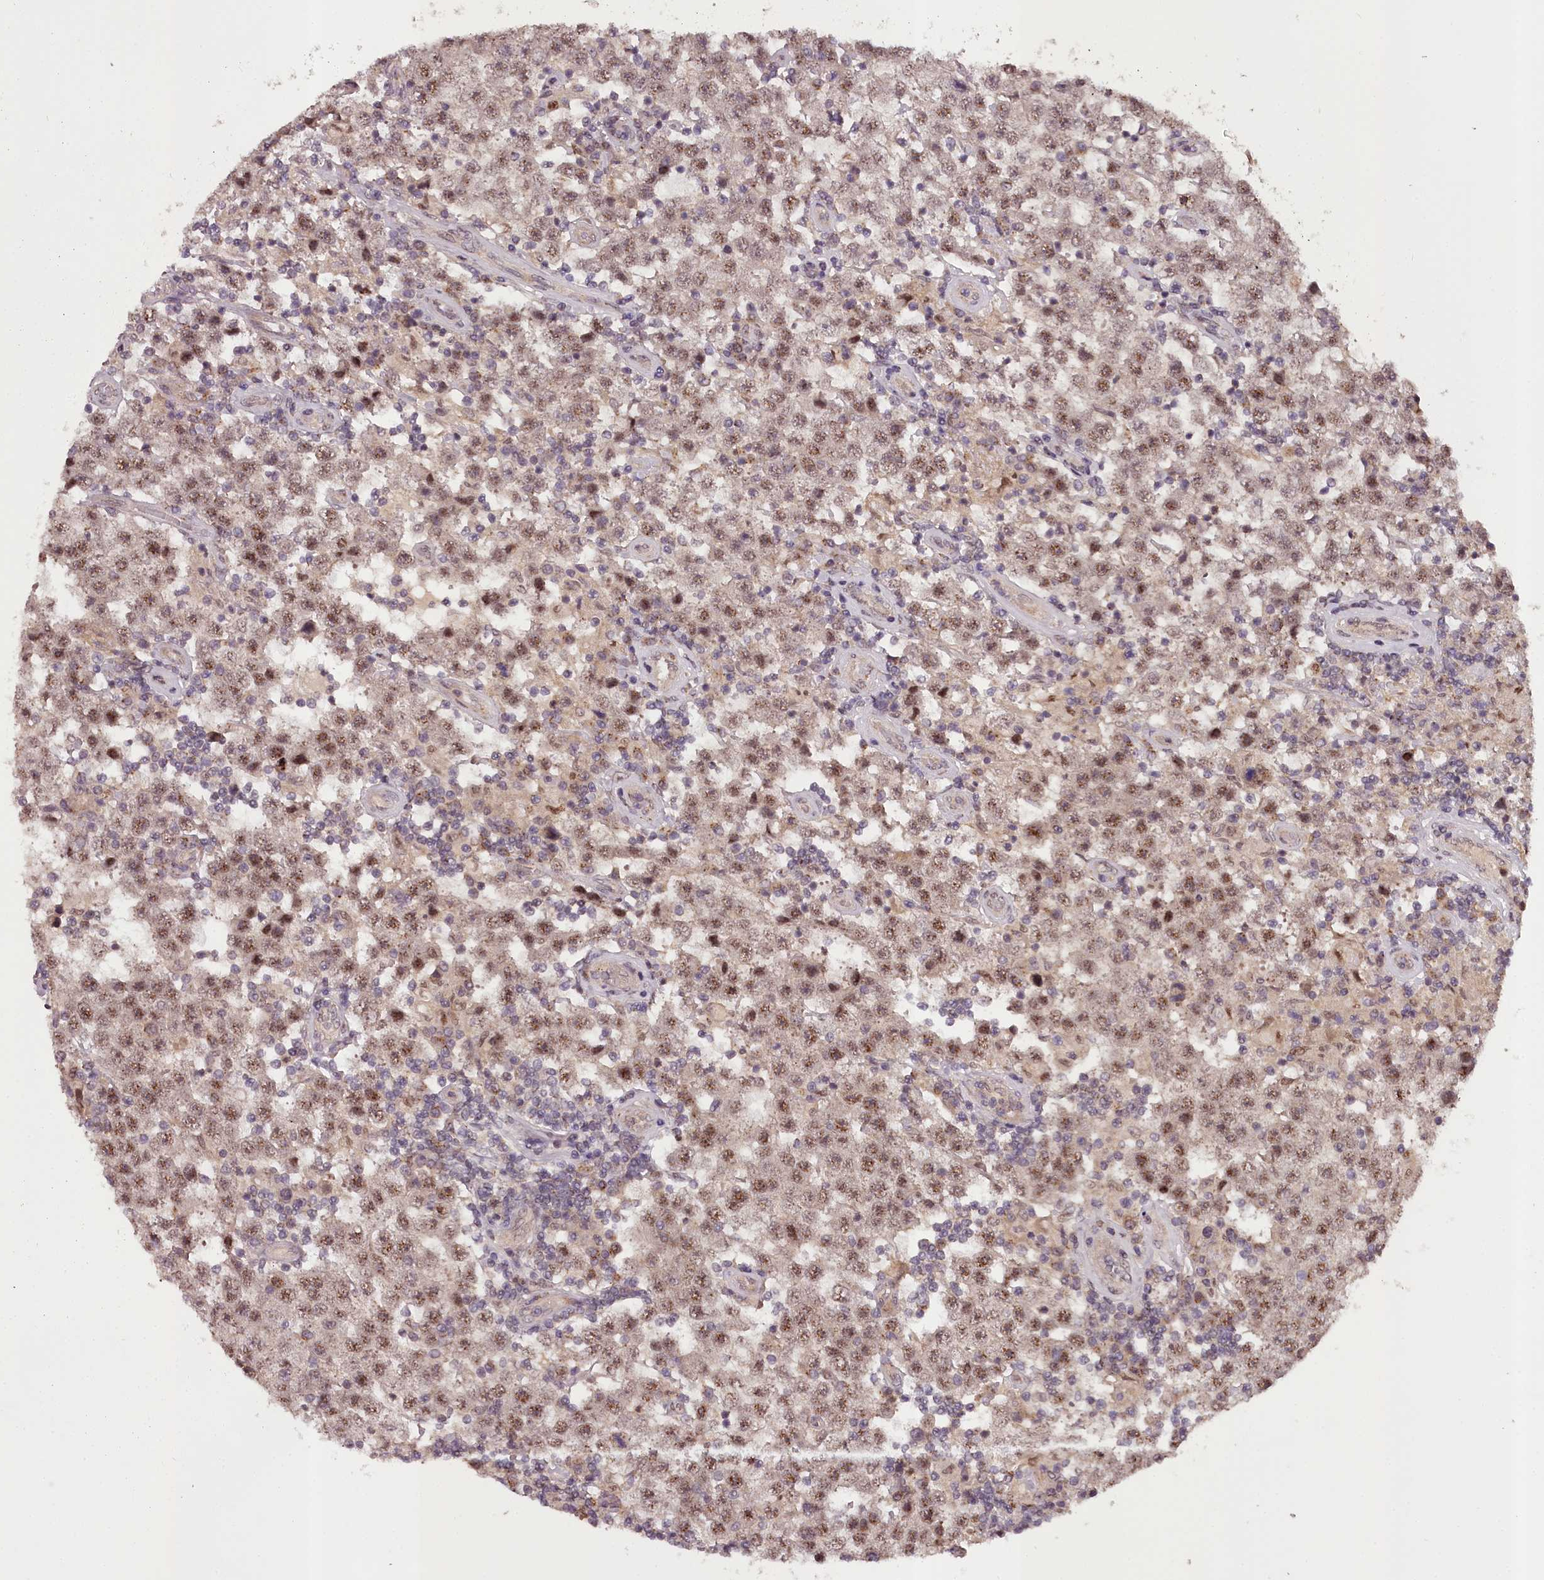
{"staining": {"intensity": "moderate", "quantity": ">75%", "location": "nuclear"}, "tissue": "testis cancer", "cell_type": "Tumor cells", "image_type": "cancer", "snomed": [{"axis": "morphology", "description": "Normal tissue, NOS"}, {"axis": "morphology", "description": "Urothelial carcinoma, High grade"}, {"axis": "morphology", "description": "Seminoma, NOS"}, {"axis": "morphology", "description": "Carcinoma, Embryonal, NOS"}, {"axis": "topography", "description": "Urinary bladder"}, {"axis": "topography", "description": "Testis"}], "caption": "Immunohistochemistry (IHC) image of neoplastic tissue: human urothelial carcinoma (high-grade) (testis) stained using immunohistochemistry displays medium levels of moderate protein expression localized specifically in the nuclear of tumor cells, appearing as a nuclear brown color.", "gene": "MAML3", "patient": {"sex": "male", "age": 41}}